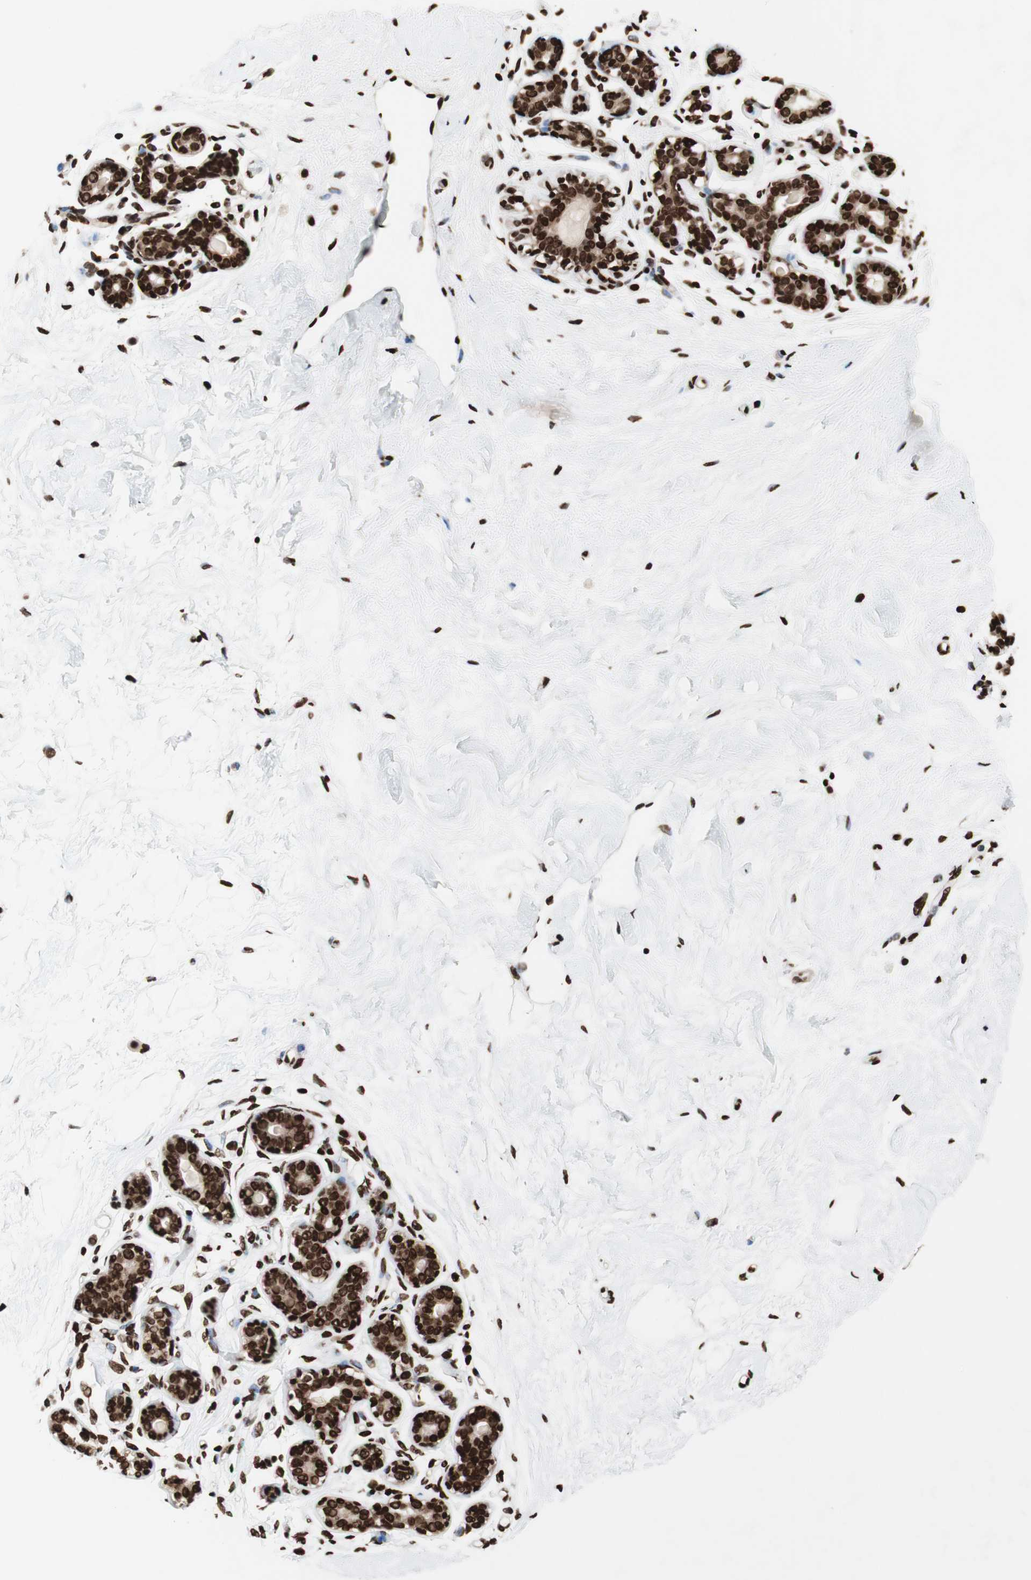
{"staining": {"intensity": "strong", "quantity": ">75%", "location": "nuclear"}, "tissue": "breast", "cell_type": "Adipocytes", "image_type": "normal", "snomed": [{"axis": "morphology", "description": "Normal tissue, NOS"}, {"axis": "topography", "description": "Breast"}], "caption": "Immunohistochemical staining of unremarkable human breast demonstrates strong nuclear protein positivity in about >75% of adipocytes.", "gene": "NCOA3", "patient": {"sex": "female", "age": 23}}